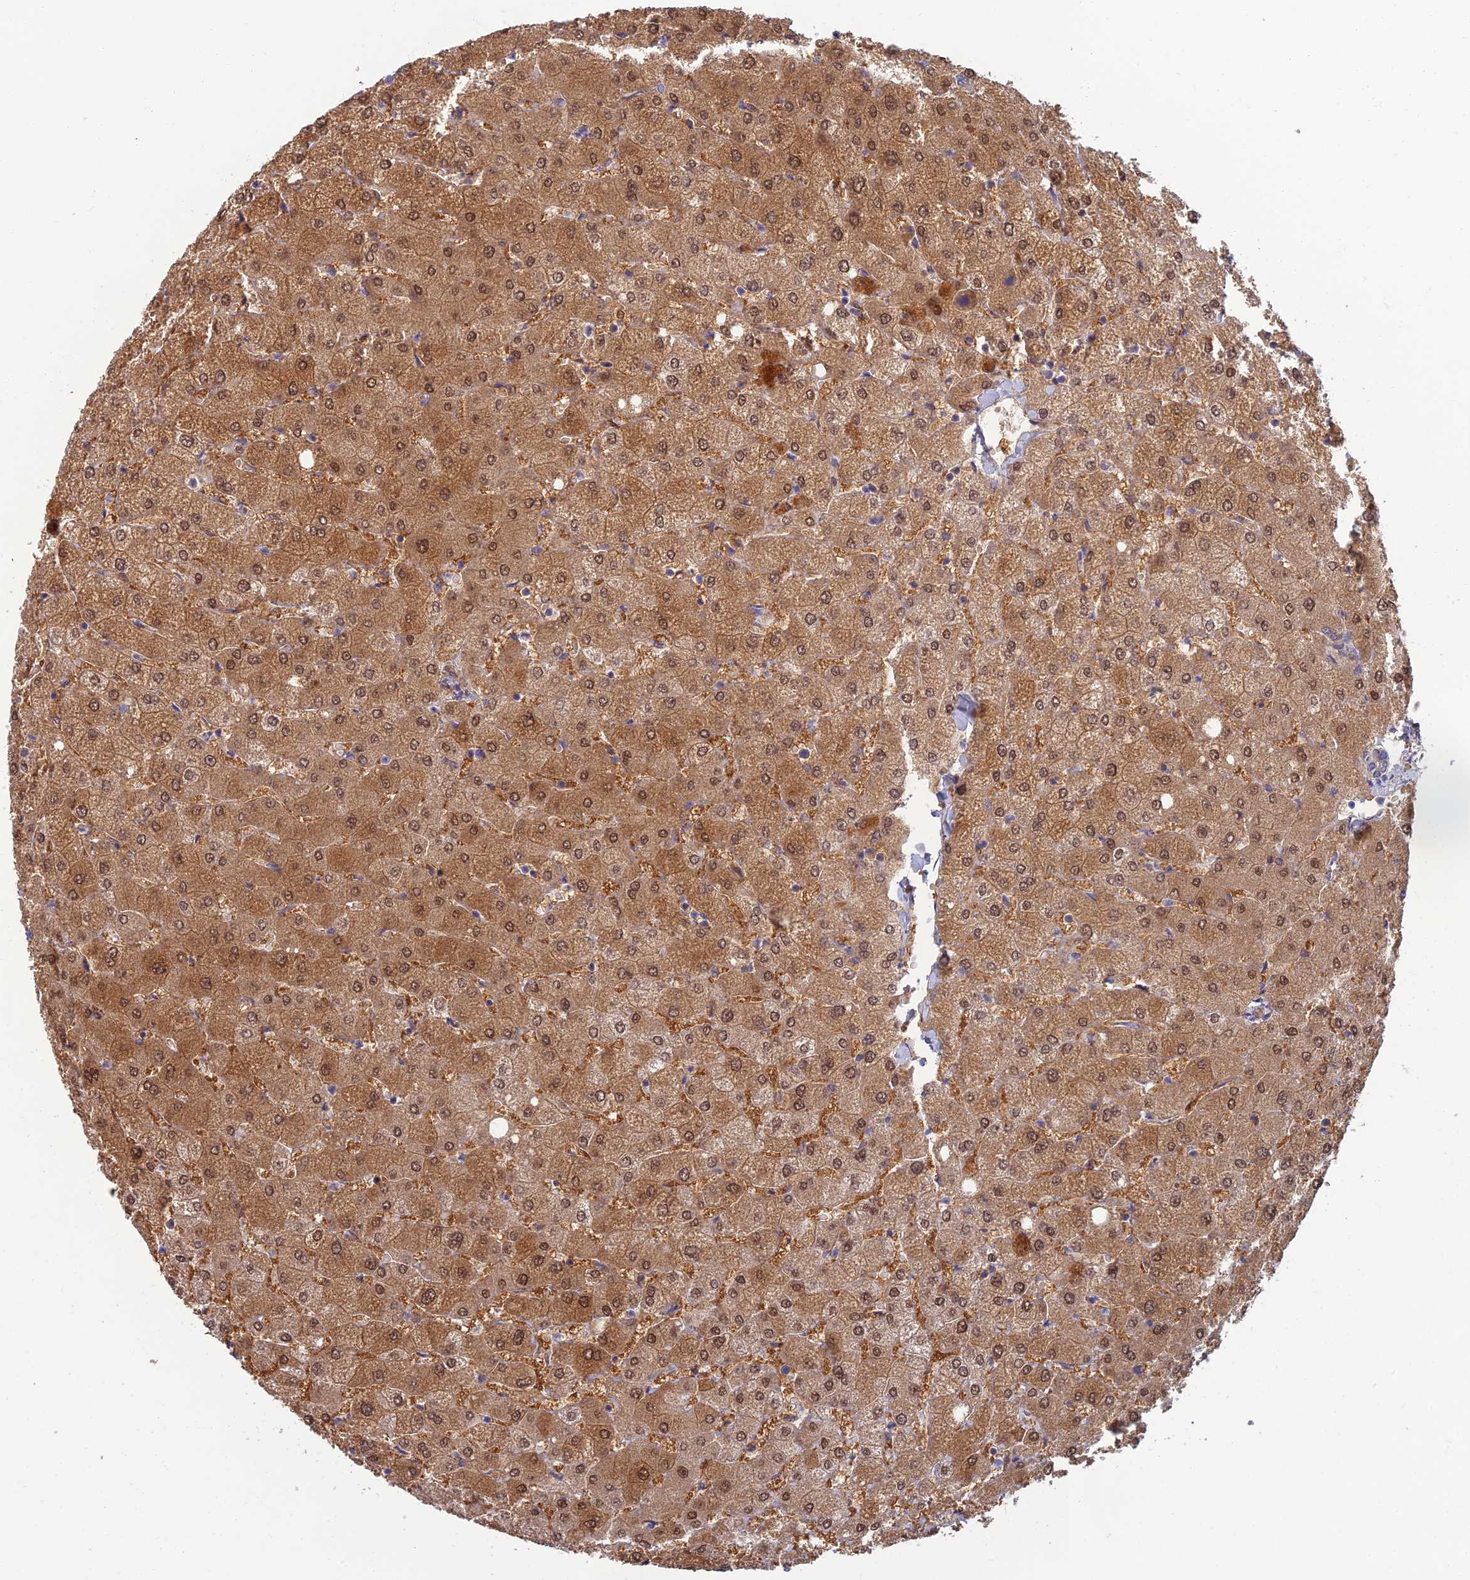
{"staining": {"intensity": "negative", "quantity": "none", "location": "none"}, "tissue": "liver", "cell_type": "Cholangiocytes", "image_type": "normal", "snomed": [{"axis": "morphology", "description": "Normal tissue, NOS"}, {"axis": "topography", "description": "Liver"}], "caption": "The photomicrograph reveals no staining of cholangiocytes in unremarkable liver.", "gene": "SLC25A41", "patient": {"sex": "female", "age": 54}}